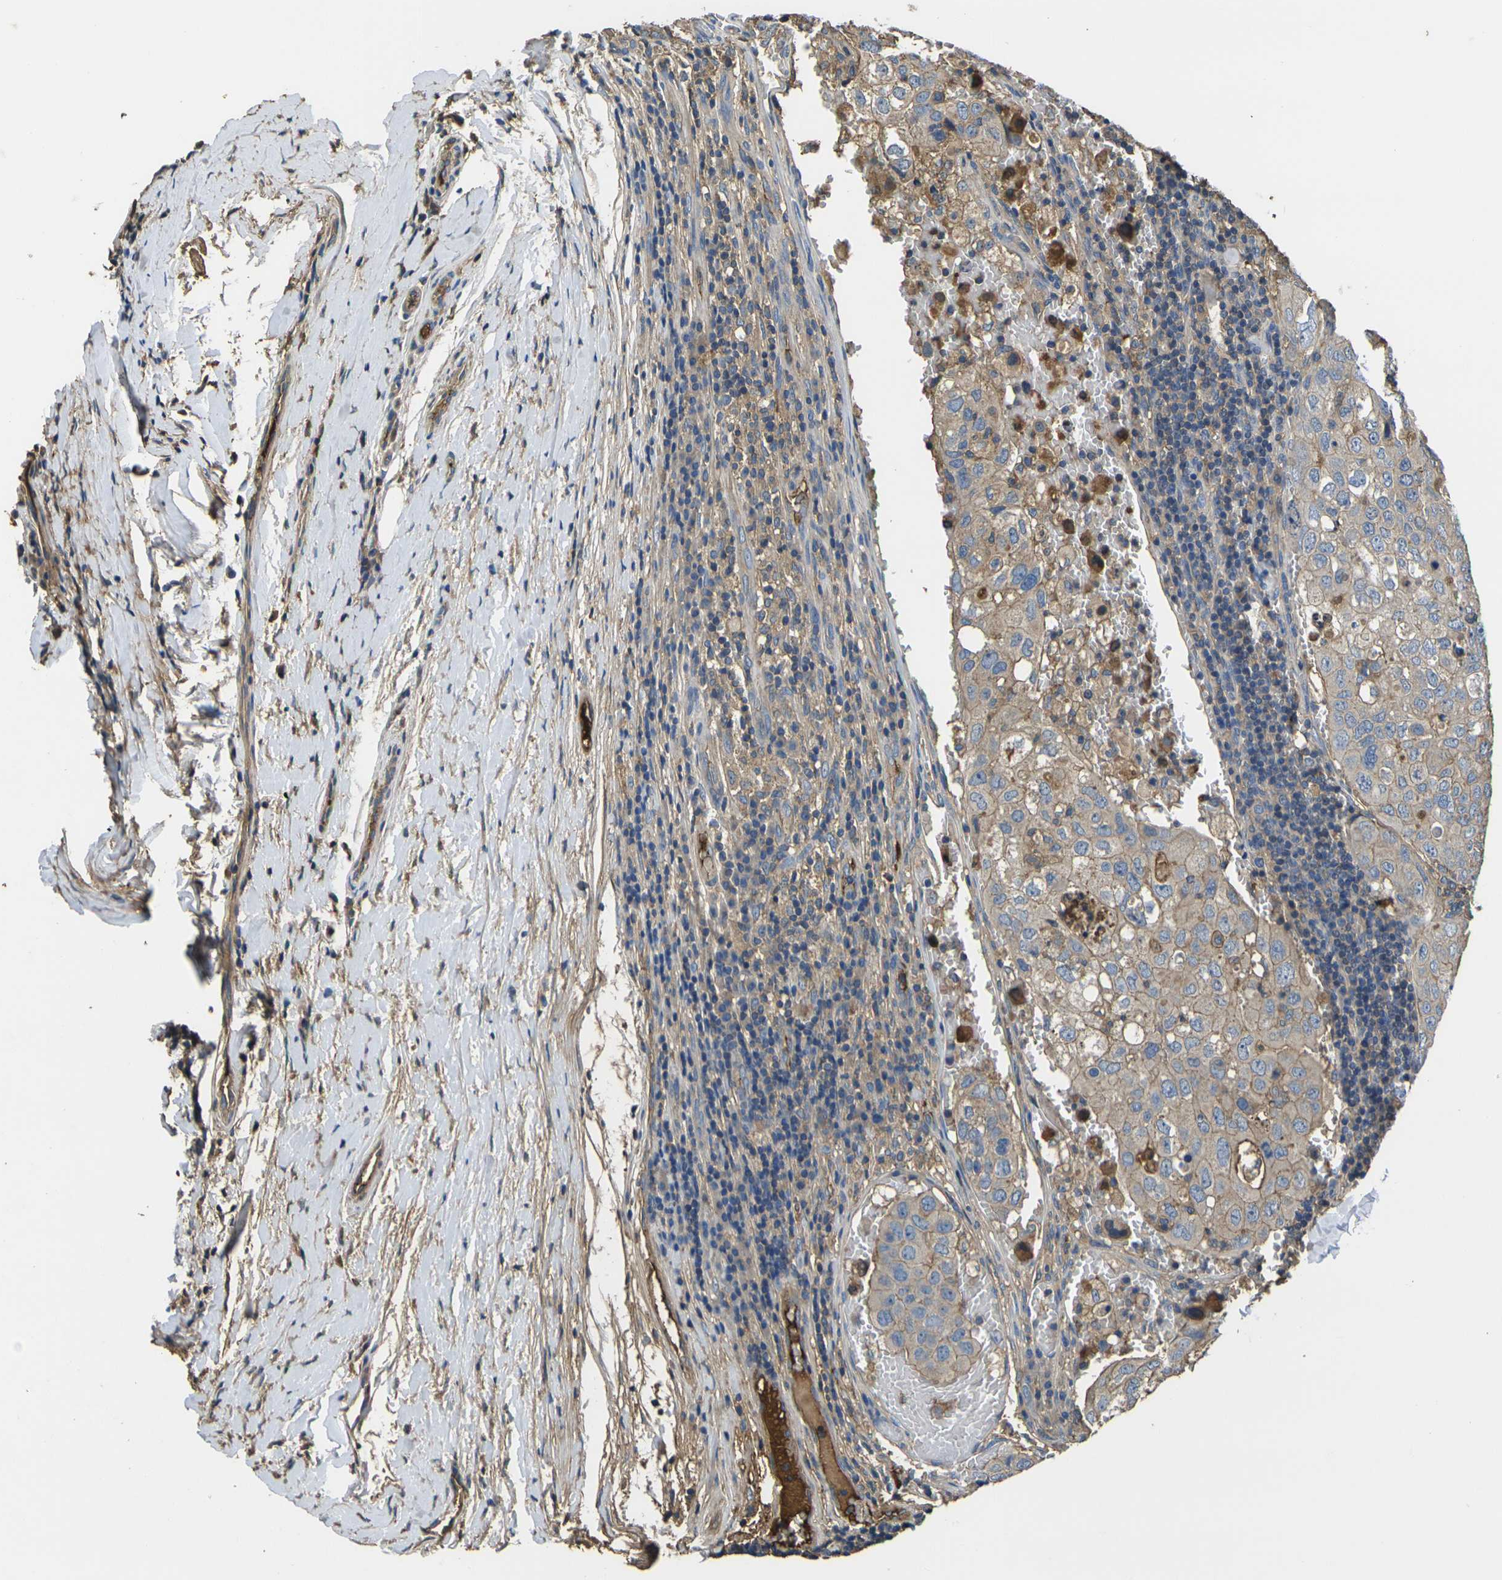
{"staining": {"intensity": "weak", "quantity": ">75%", "location": "cytoplasmic/membranous"}, "tissue": "urothelial cancer", "cell_type": "Tumor cells", "image_type": "cancer", "snomed": [{"axis": "morphology", "description": "Urothelial carcinoma, High grade"}, {"axis": "topography", "description": "Lymph node"}, {"axis": "topography", "description": "Urinary bladder"}], "caption": "A micrograph of human urothelial cancer stained for a protein exhibits weak cytoplasmic/membranous brown staining in tumor cells. Using DAB (brown) and hematoxylin (blue) stains, captured at high magnification using brightfield microscopy.", "gene": "HSPG2", "patient": {"sex": "male", "age": 51}}